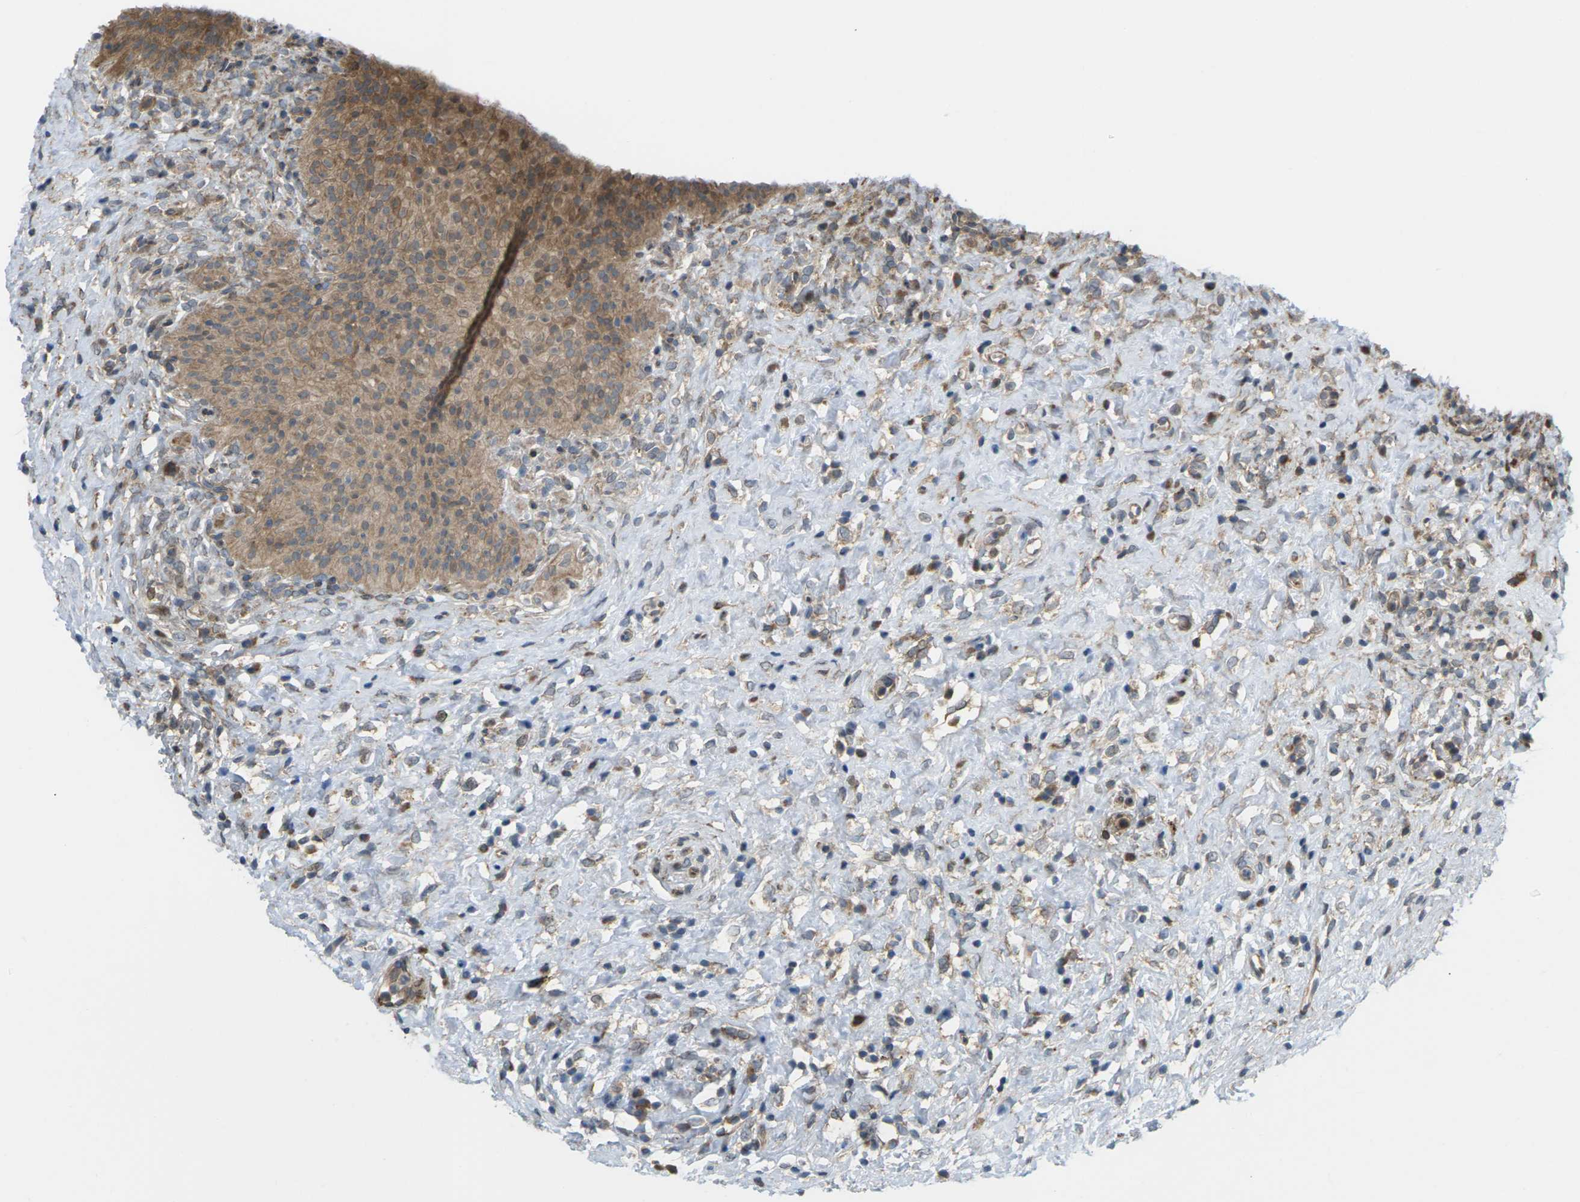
{"staining": {"intensity": "moderate", "quantity": ">75%", "location": "cytoplasmic/membranous,nuclear"}, "tissue": "urinary bladder", "cell_type": "Urothelial cells", "image_type": "normal", "snomed": [{"axis": "morphology", "description": "Normal tissue, NOS"}, {"axis": "morphology", "description": "Urothelial carcinoma, High grade"}, {"axis": "topography", "description": "Urinary bladder"}], "caption": "IHC staining of normal urinary bladder, which demonstrates medium levels of moderate cytoplasmic/membranous,nuclear positivity in approximately >75% of urothelial cells indicating moderate cytoplasmic/membranous,nuclear protein positivity. The staining was performed using DAB (3,3'-diaminobenzidine) (brown) for protein detection and nuclei were counterstained in hematoxylin (blue).", "gene": "ROBO1", "patient": {"sex": "male", "age": 46}}